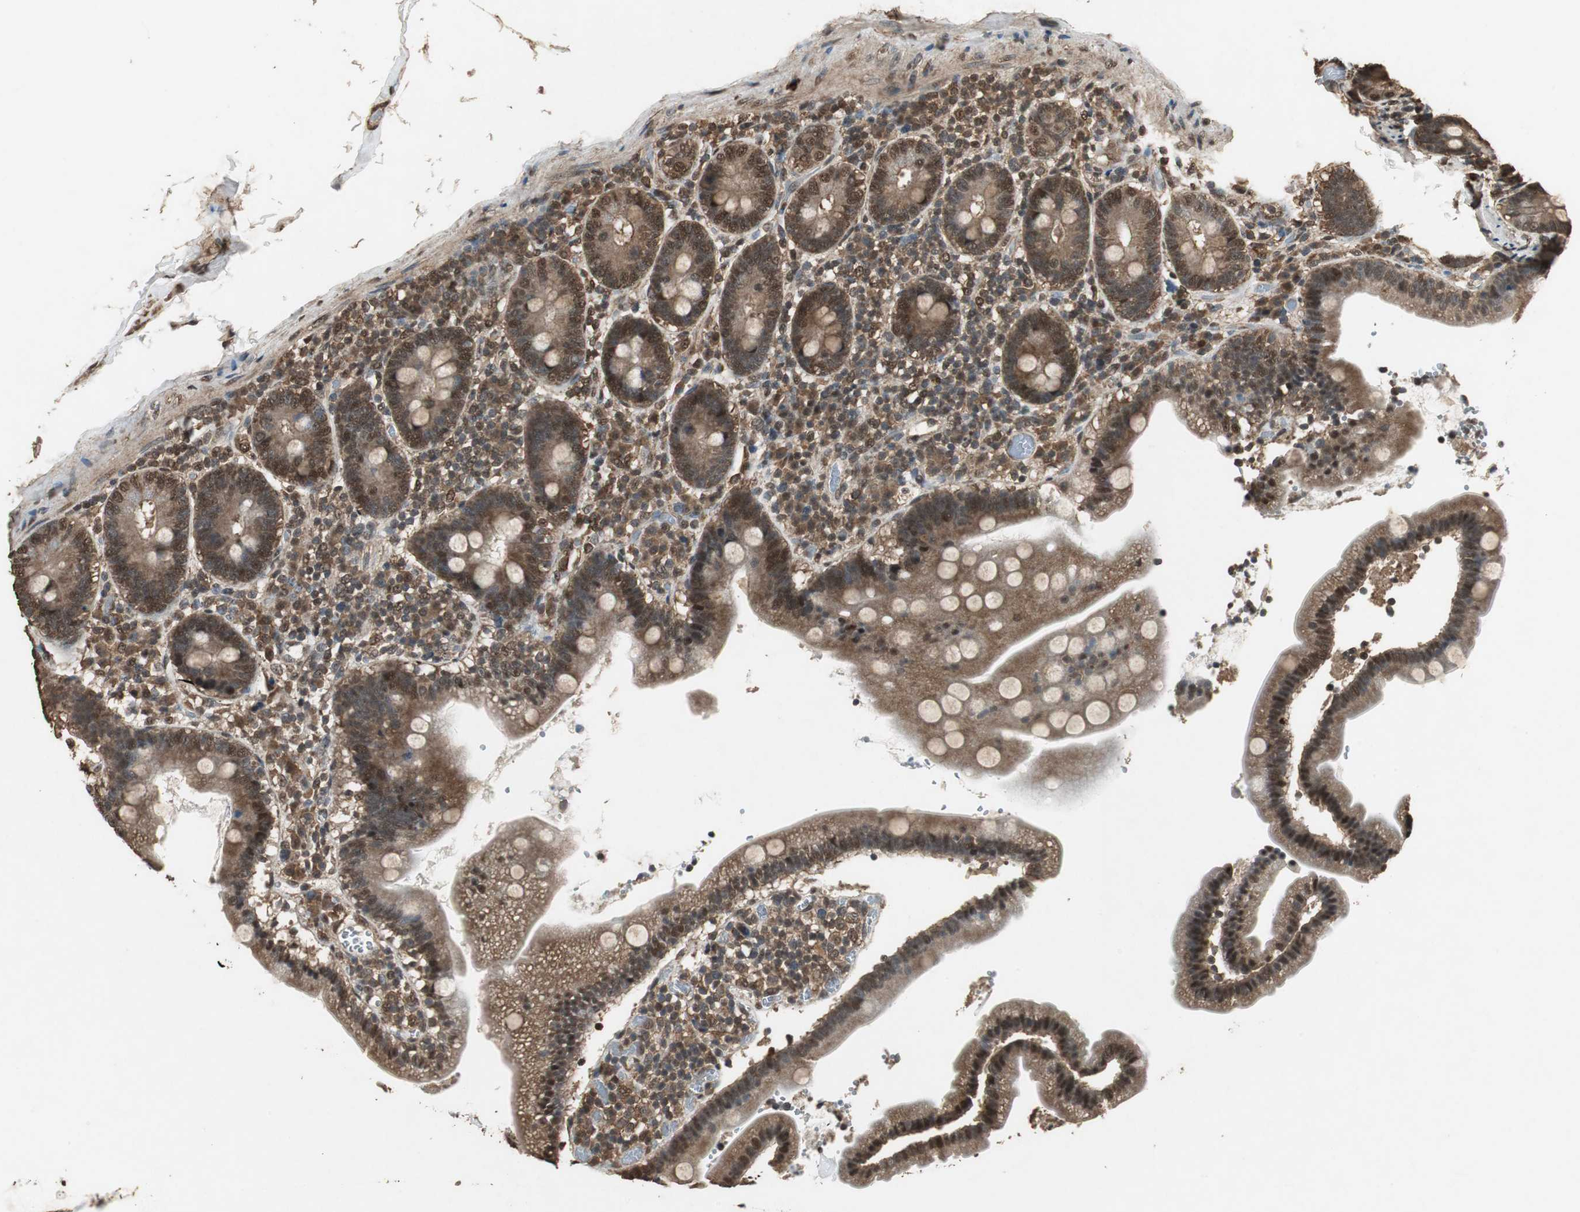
{"staining": {"intensity": "strong", "quantity": ">75%", "location": "cytoplasmic/membranous,nuclear"}, "tissue": "duodenum", "cell_type": "Glandular cells", "image_type": "normal", "snomed": [{"axis": "morphology", "description": "Normal tissue, NOS"}, {"axis": "topography", "description": "Duodenum"}], "caption": "Immunohistochemical staining of normal human duodenum exhibits high levels of strong cytoplasmic/membranous,nuclear expression in about >75% of glandular cells.", "gene": "PPP1R13B", "patient": {"sex": "male", "age": 66}}